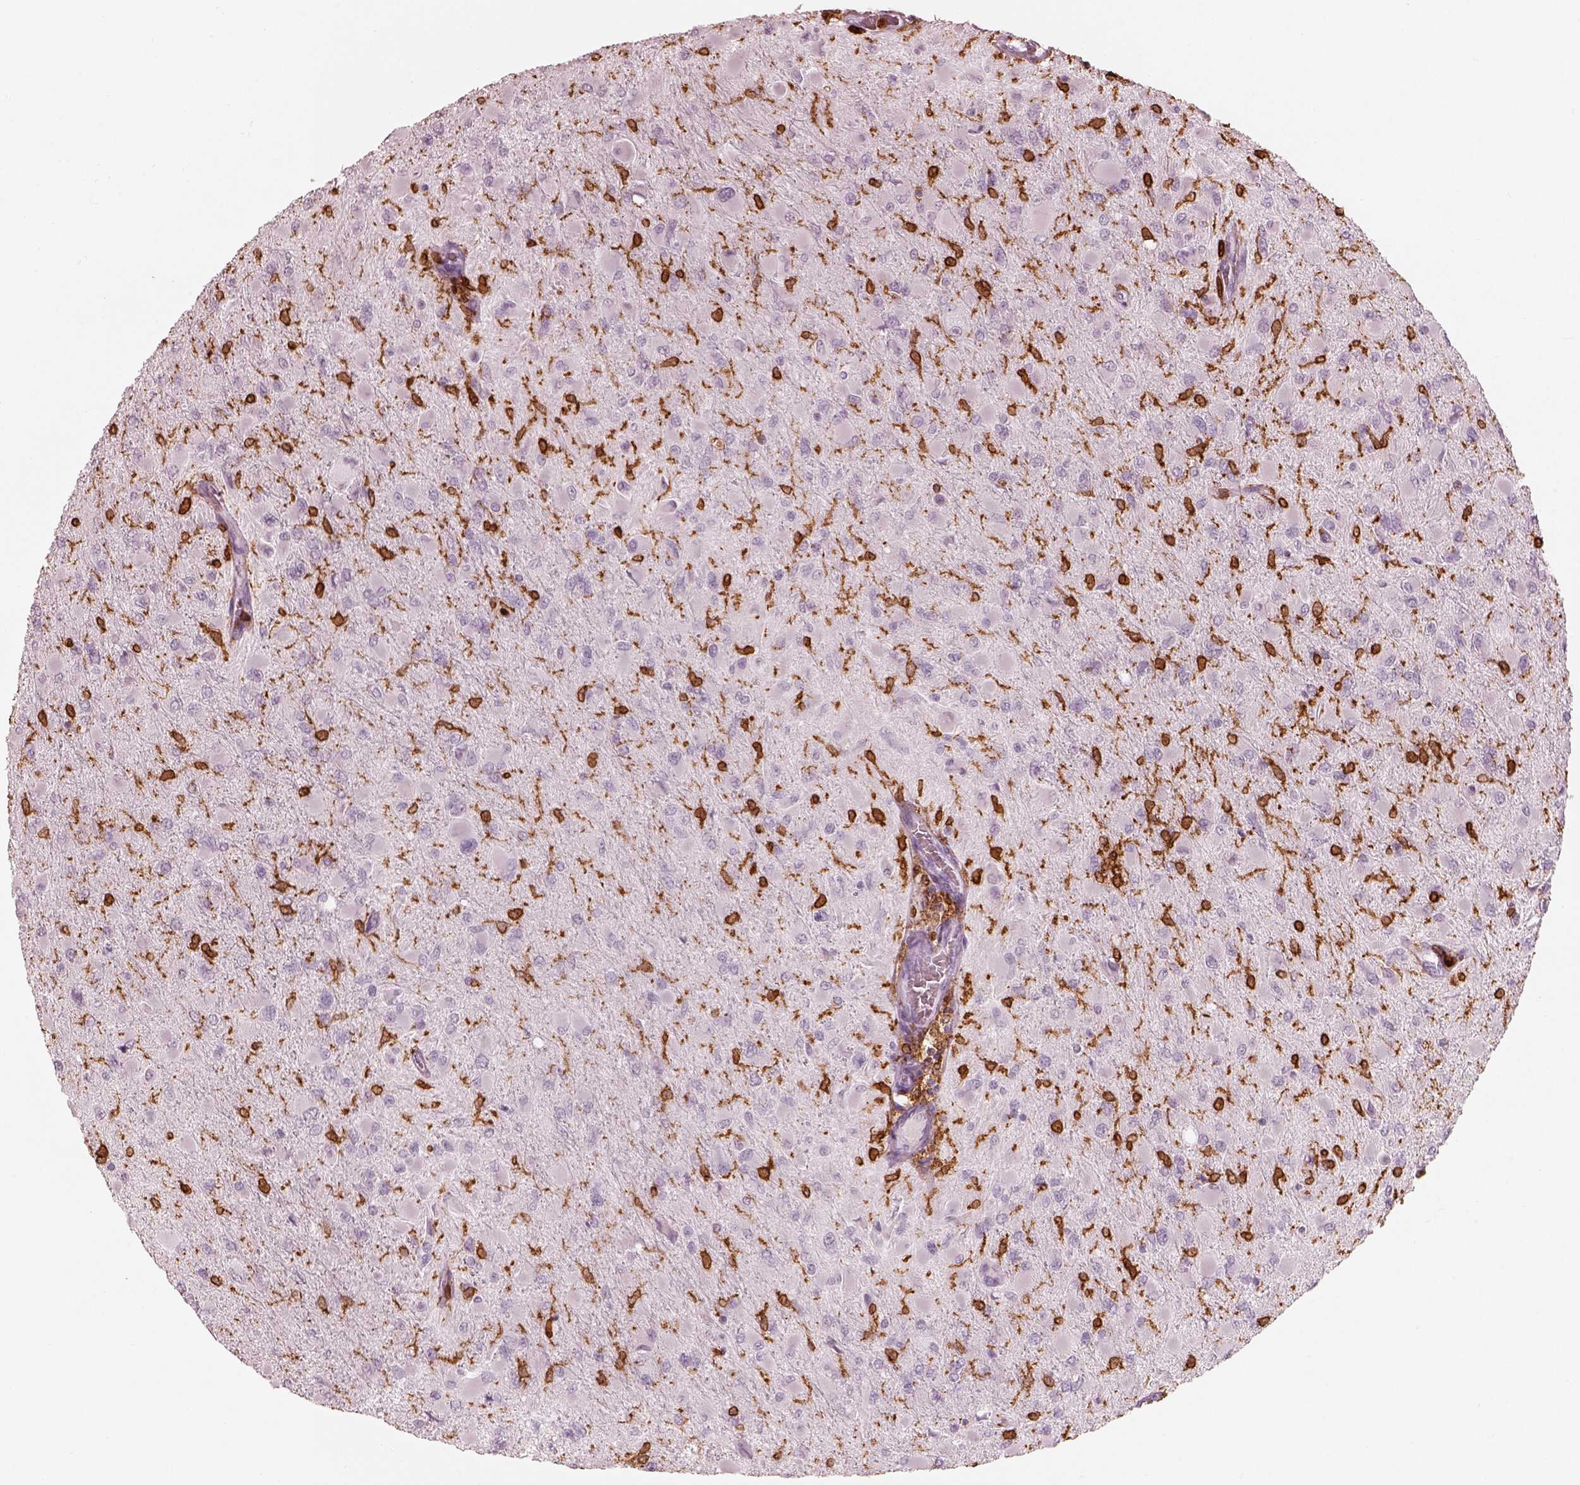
{"staining": {"intensity": "negative", "quantity": "none", "location": "none"}, "tissue": "glioma", "cell_type": "Tumor cells", "image_type": "cancer", "snomed": [{"axis": "morphology", "description": "Glioma, malignant, High grade"}, {"axis": "topography", "description": "Cerebral cortex"}], "caption": "DAB (3,3'-diaminobenzidine) immunohistochemical staining of malignant glioma (high-grade) displays no significant expression in tumor cells.", "gene": "ALOX5", "patient": {"sex": "female", "age": 36}}